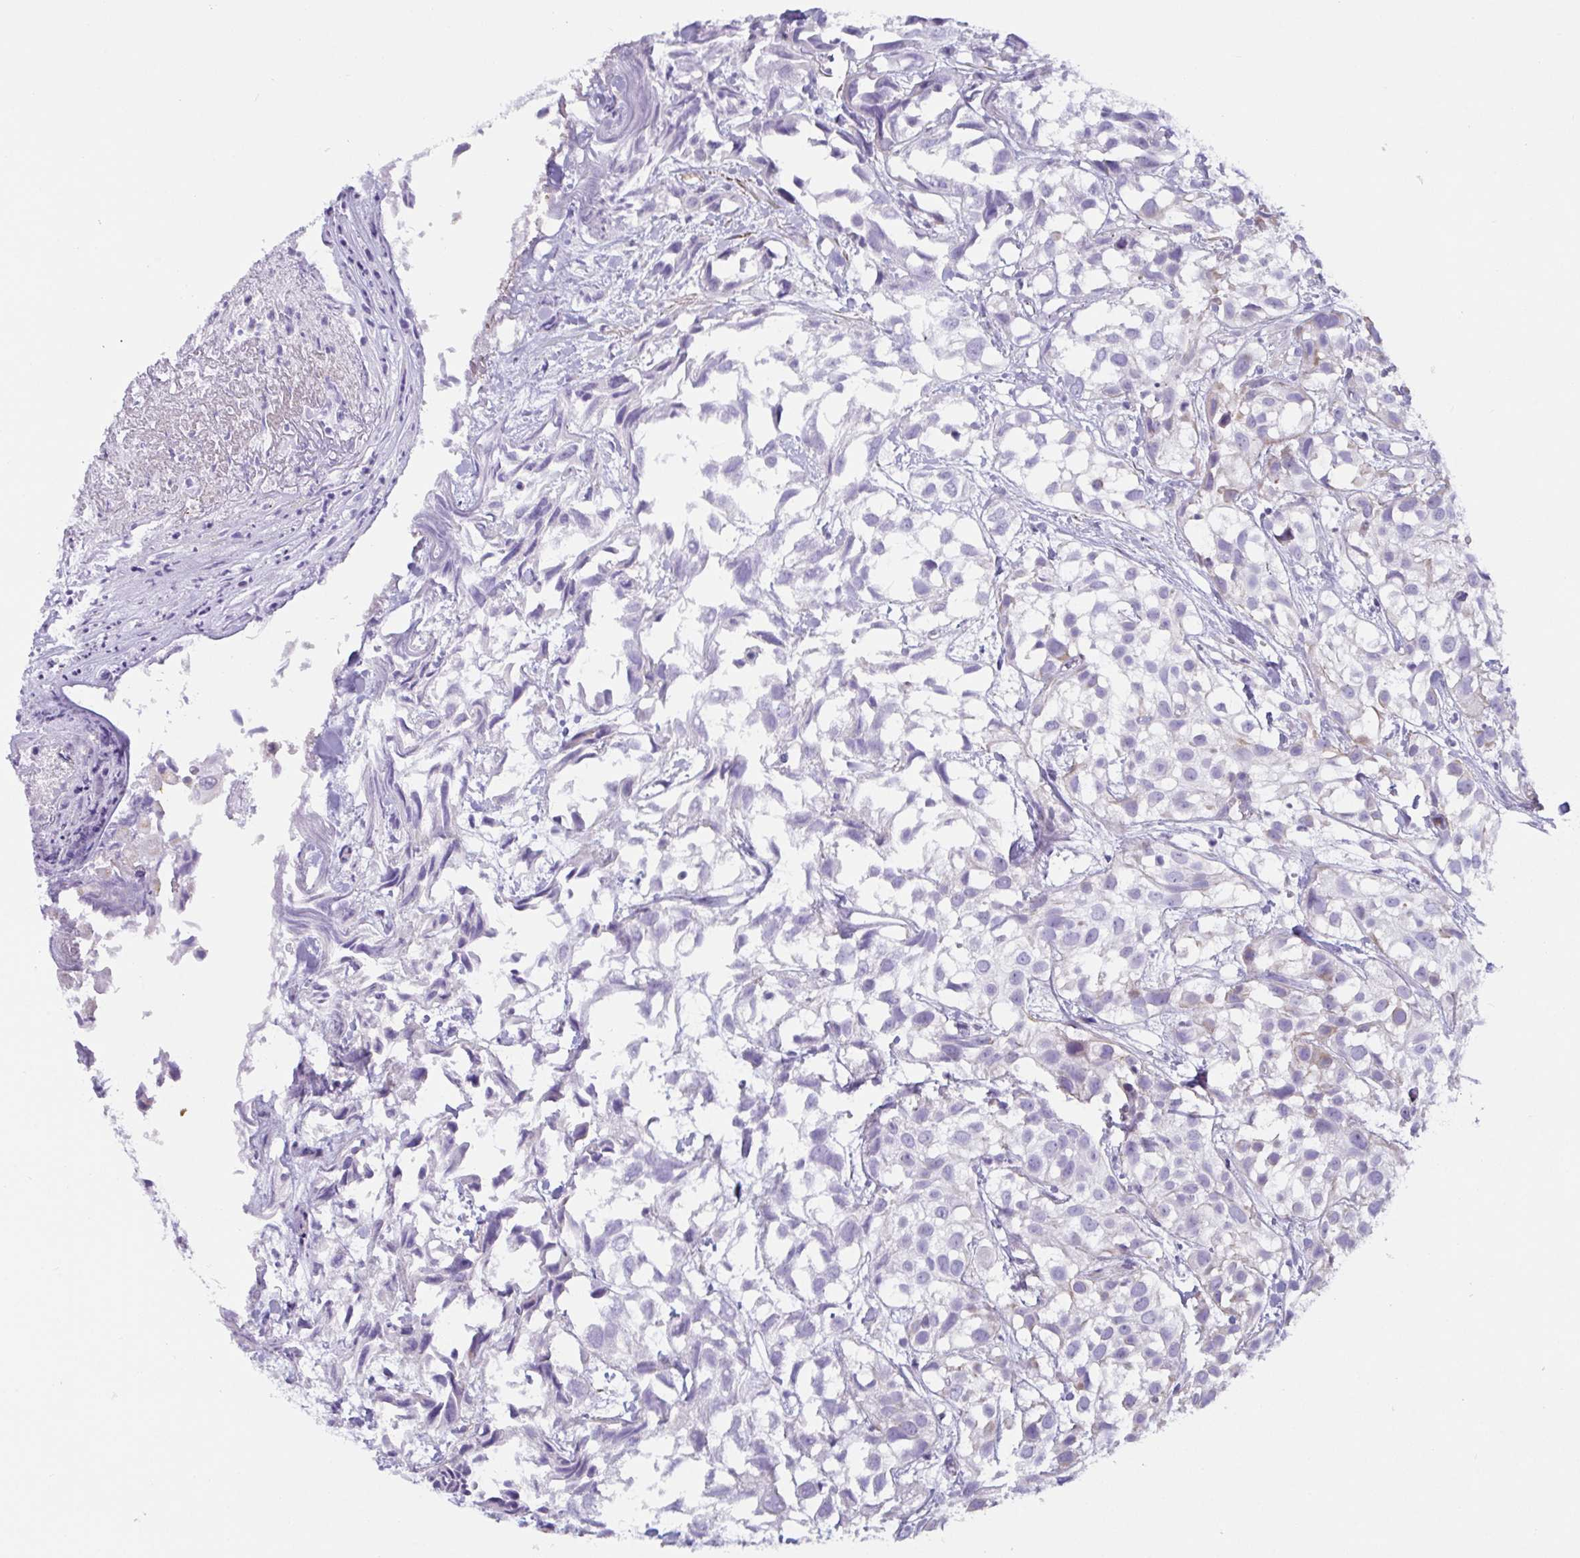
{"staining": {"intensity": "negative", "quantity": "none", "location": "none"}, "tissue": "urothelial cancer", "cell_type": "Tumor cells", "image_type": "cancer", "snomed": [{"axis": "morphology", "description": "Urothelial carcinoma, High grade"}, {"axis": "topography", "description": "Urinary bladder"}], "caption": "DAB (3,3'-diaminobenzidine) immunohistochemical staining of human urothelial carcinoma (high-grade) reveals no significant expression in tumor cells.", "gene": "OR5P3", "patient": {"sex": "male", "age": 56}}